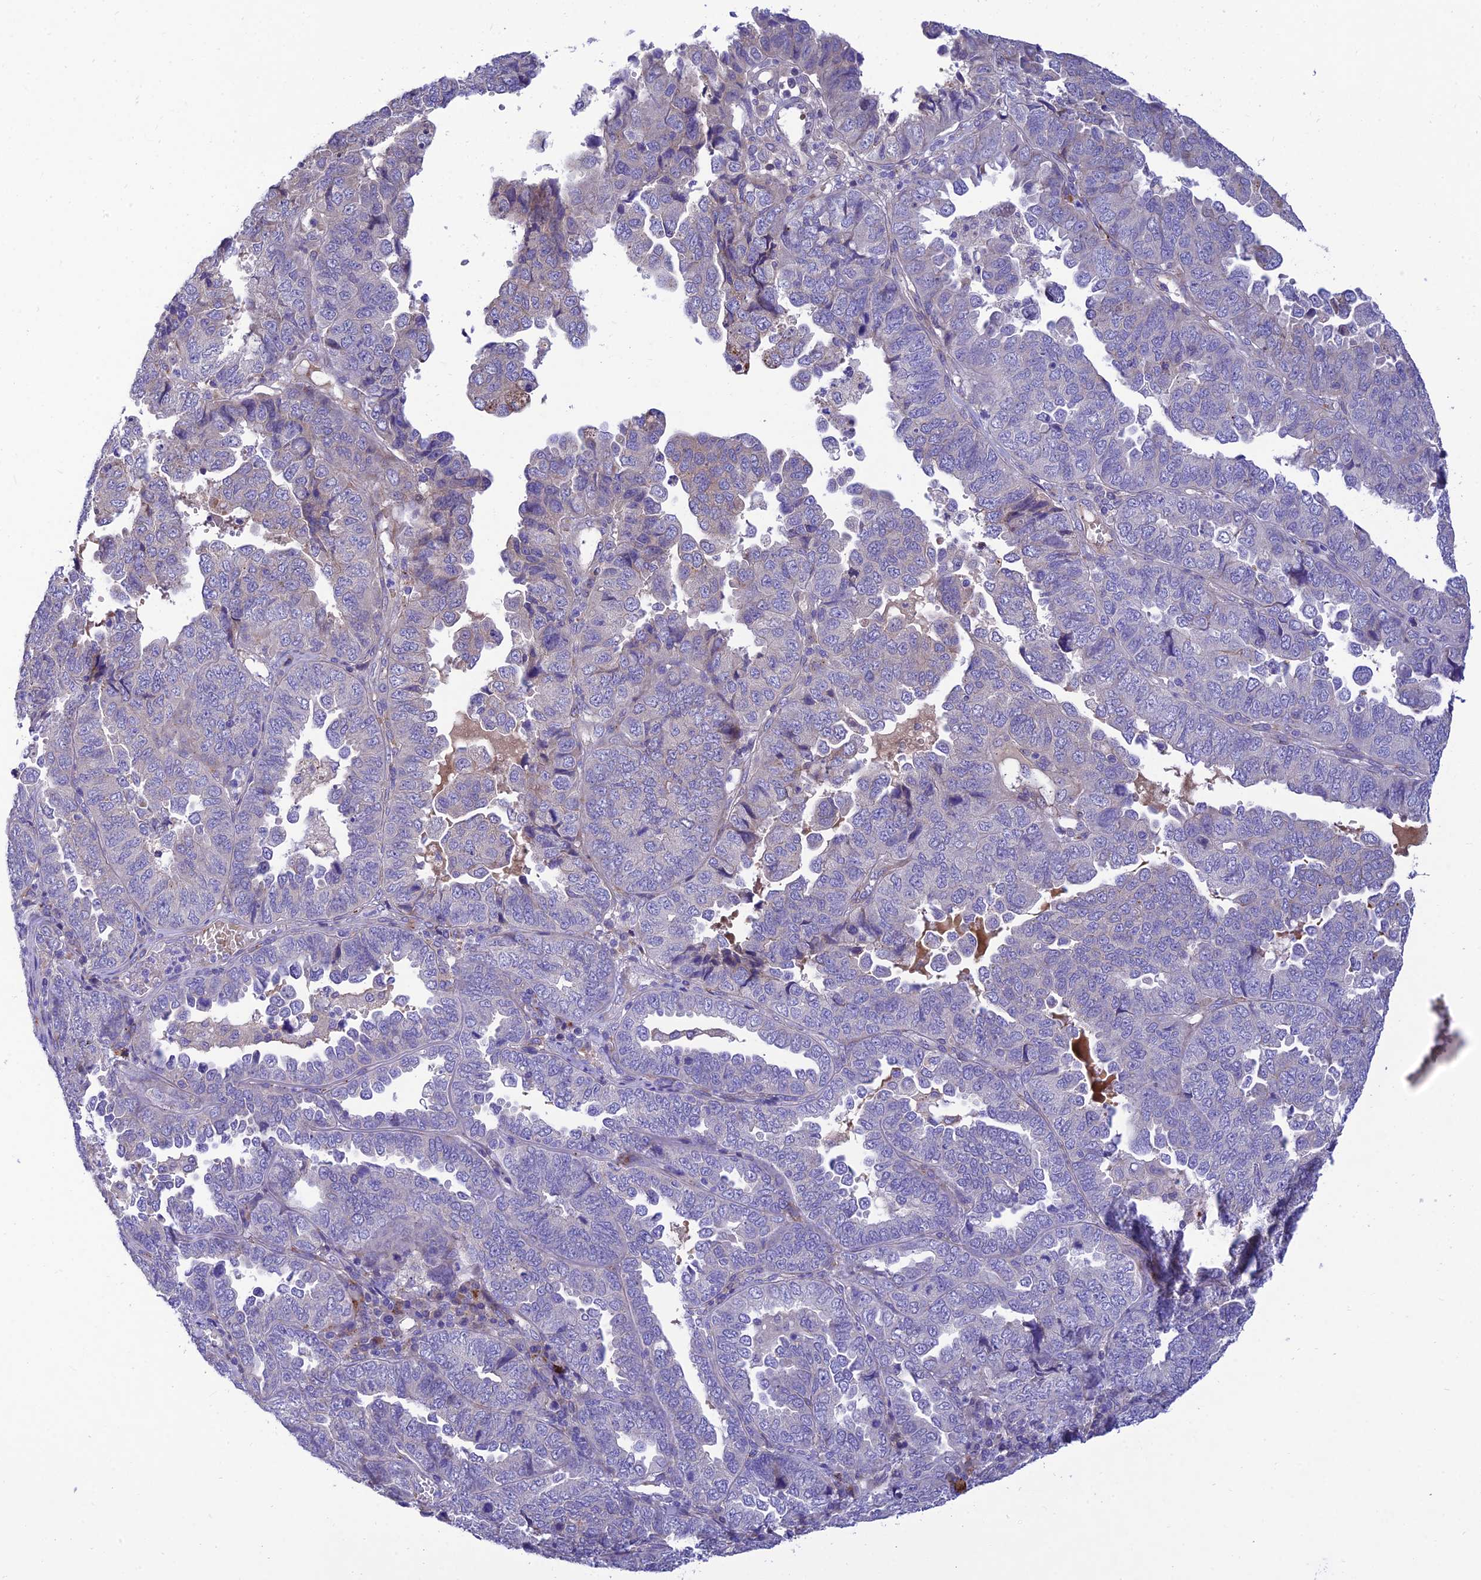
{"staining": {"intensity": "negative", "quantity": "none", "location": "none"}, "tissue": "endometrial cancer", "cell_type": "Tumor cells", "image_type": "cancer", "snomed": [{"axis": "morphology", "description": "Adenocarcinoma, NOS"}, {"axis": "topography", "description": "Endometrium"}], "caption": "IHC photomicrograph of neoplastic tissue: adenocarcinoma (endometrial) stained with DAB (3,3'-diaminobenzidine) demonstrates no significant protein staining in tumor cells.", "gene": "CCDC157", "patient": {"sex": "female", "age": 79}}